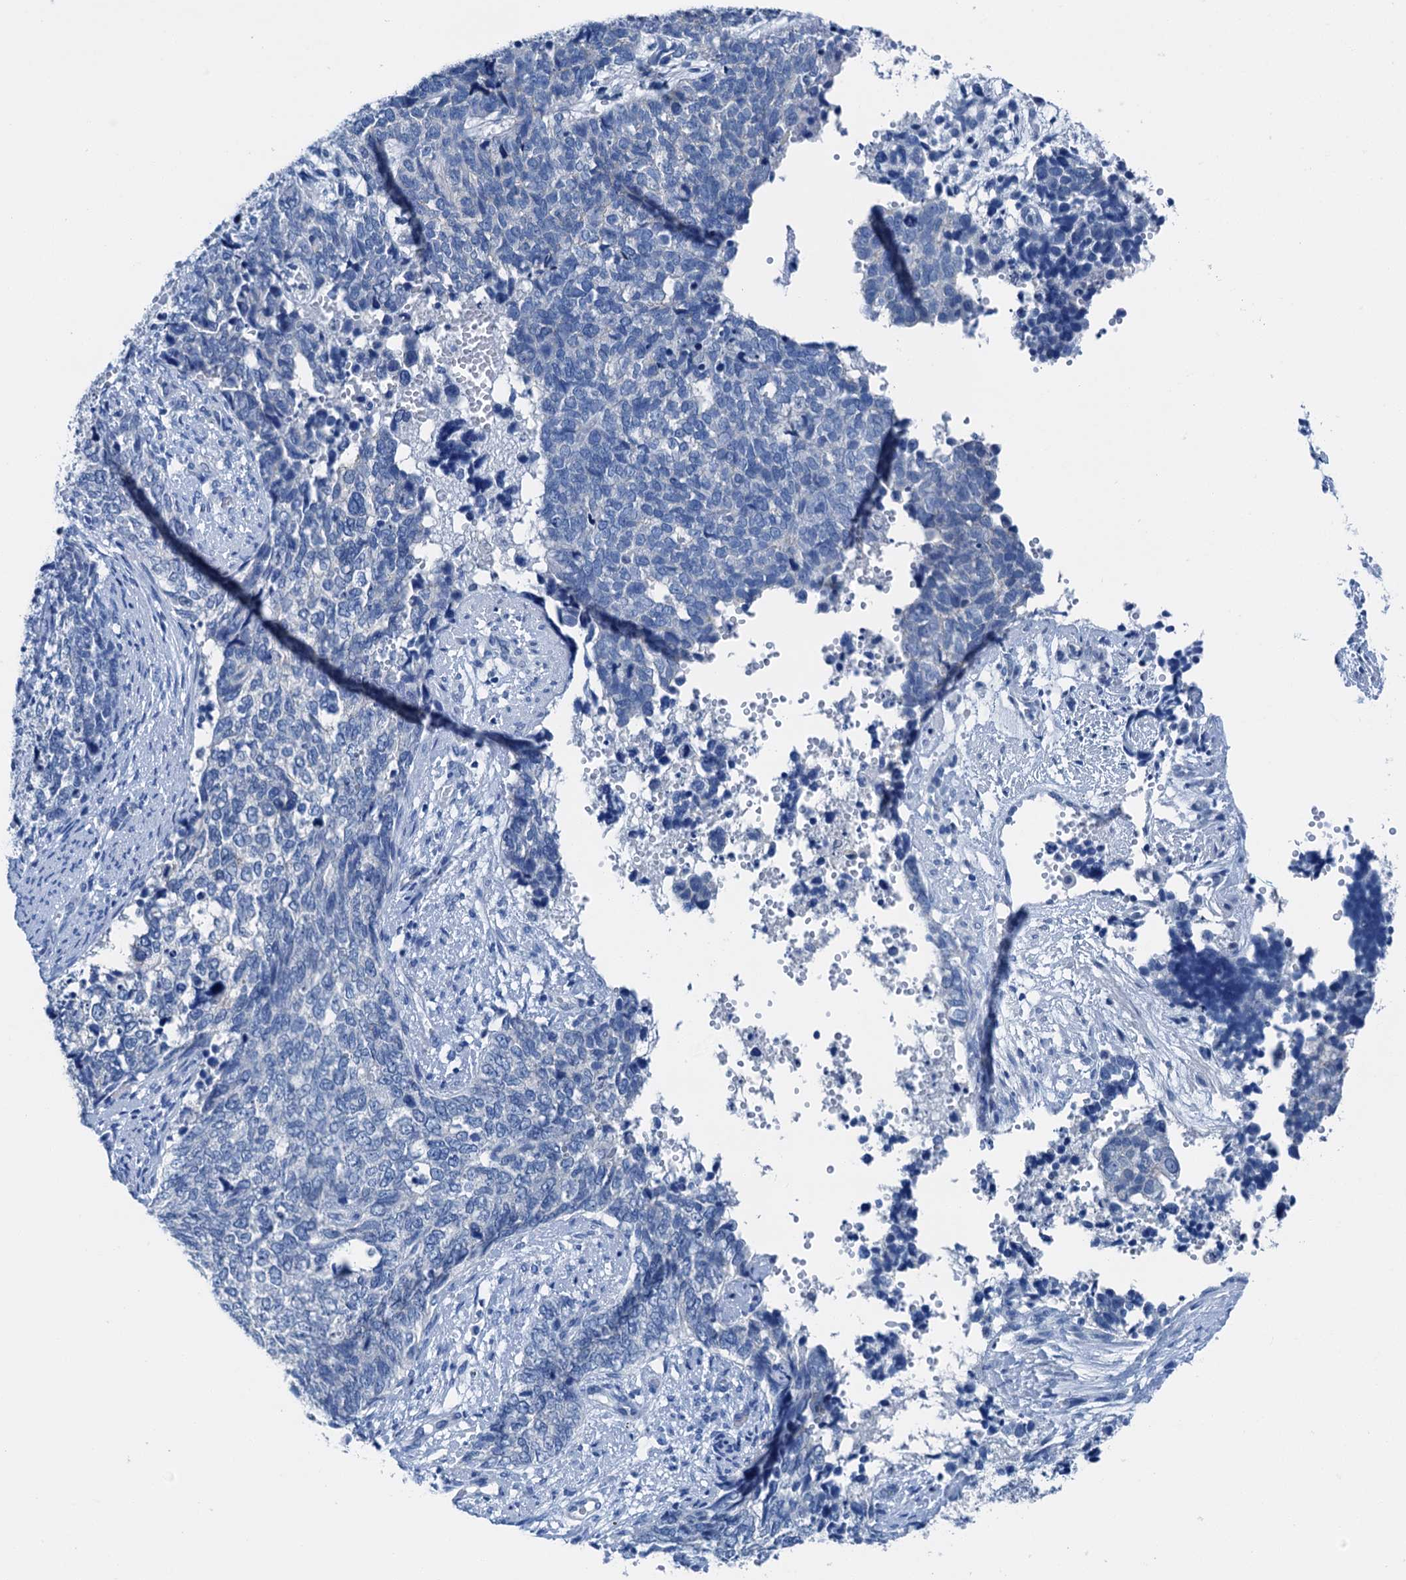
{"staining": {"intensity": "negative", "quantity": "none", "location": "none"}, "tissue": "cervical cancer", "cell_type": "Tumor cells", "image_type": "cancer", "snomed": [{"axis": "morphology", "description": "Squamous cell carcinoma, NOS"}, {"axis": "topography", "description": "Cervix"}], "caption": "The immunohistochemistry (IHC) photomicrograph has no significant positivity in tumor cells of cervical squamous cell carcinoma tissue.", "gene": "CBLN3", "patient": {"sex": "female", "age": 63}}